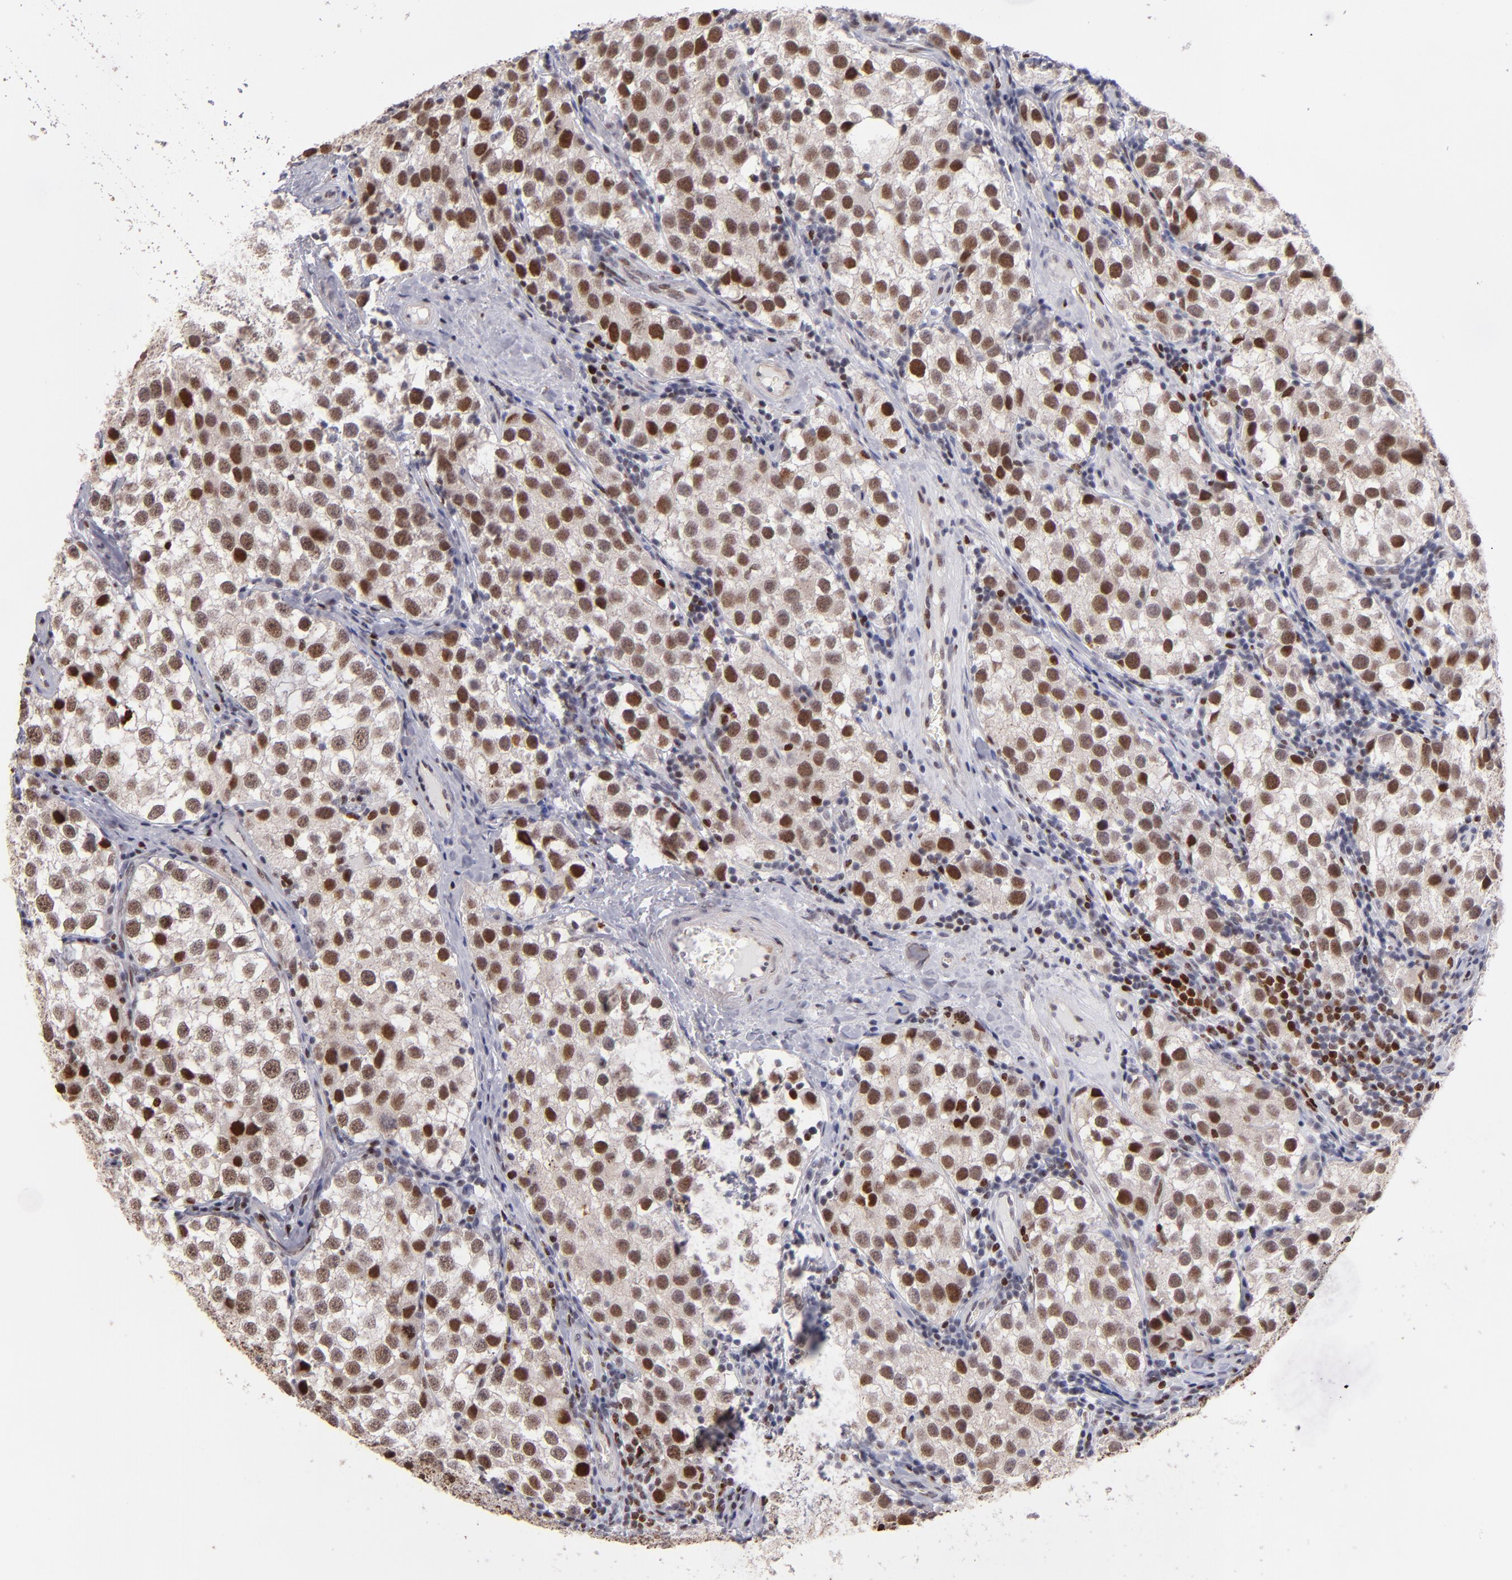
{"staining": {"intensity": "strong", "quantity": ">75%", "location": "nuclear"}, "tissue": "testis cancer", "cell_type": "Tumor cells", "image_type": "cancer", "snomed": [{"axis": "morphology", "description": "Seminoma, NOS"}, {"axis": "topography", "description": "Testis"}], "caption": "Human testis cancer (seminoma) stained with a brown dye shows strong nuclear positive staining in about >75% of tumor cells.", "gene": "POLA1", "patient": {"sex": "male", "age": 39}}